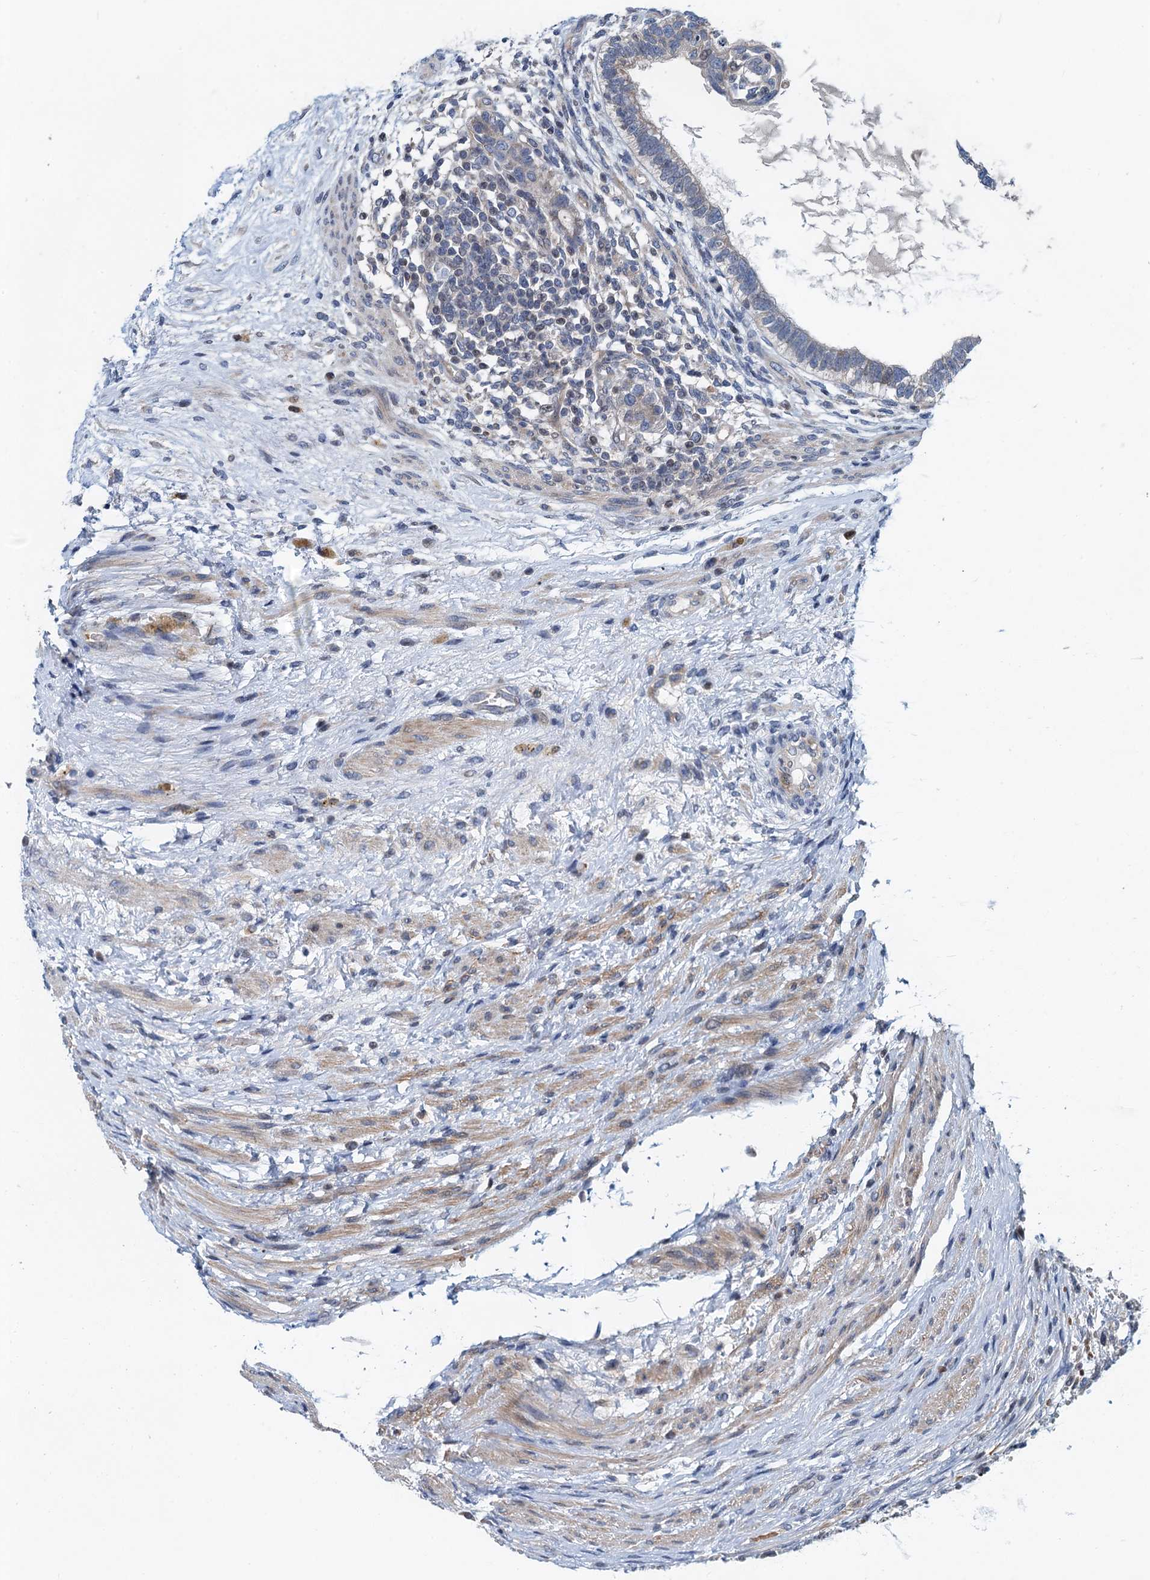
{"staining": {"intensity": "negative", "quantity": "none", "location": "none"}, "tissue": "testis cancer", "cell_type": "Tumor cells", "image_type": "cancer", "snomed": [{"axis": "morphology", "description": "Carcinoma, Embryonal, NOS"}, {"axis": "topography", "description": "Testis"}], "caption": "Immunohistochemistry (IHC) micrograph of neoplastic tissue: embryonal carcinoma (testis) stained with DAB (3,3'-diaminobenzidine) demonstrates no significant protein expression in tumor cells. (Stains: DAB (3,3'-diaminobenzidine) IHC with hematoxylin counter stain, Microscopy: brightfield microscopy at high magnification).", "gene": "NBEA", "patient": {"sex": "male", "age": 26}}